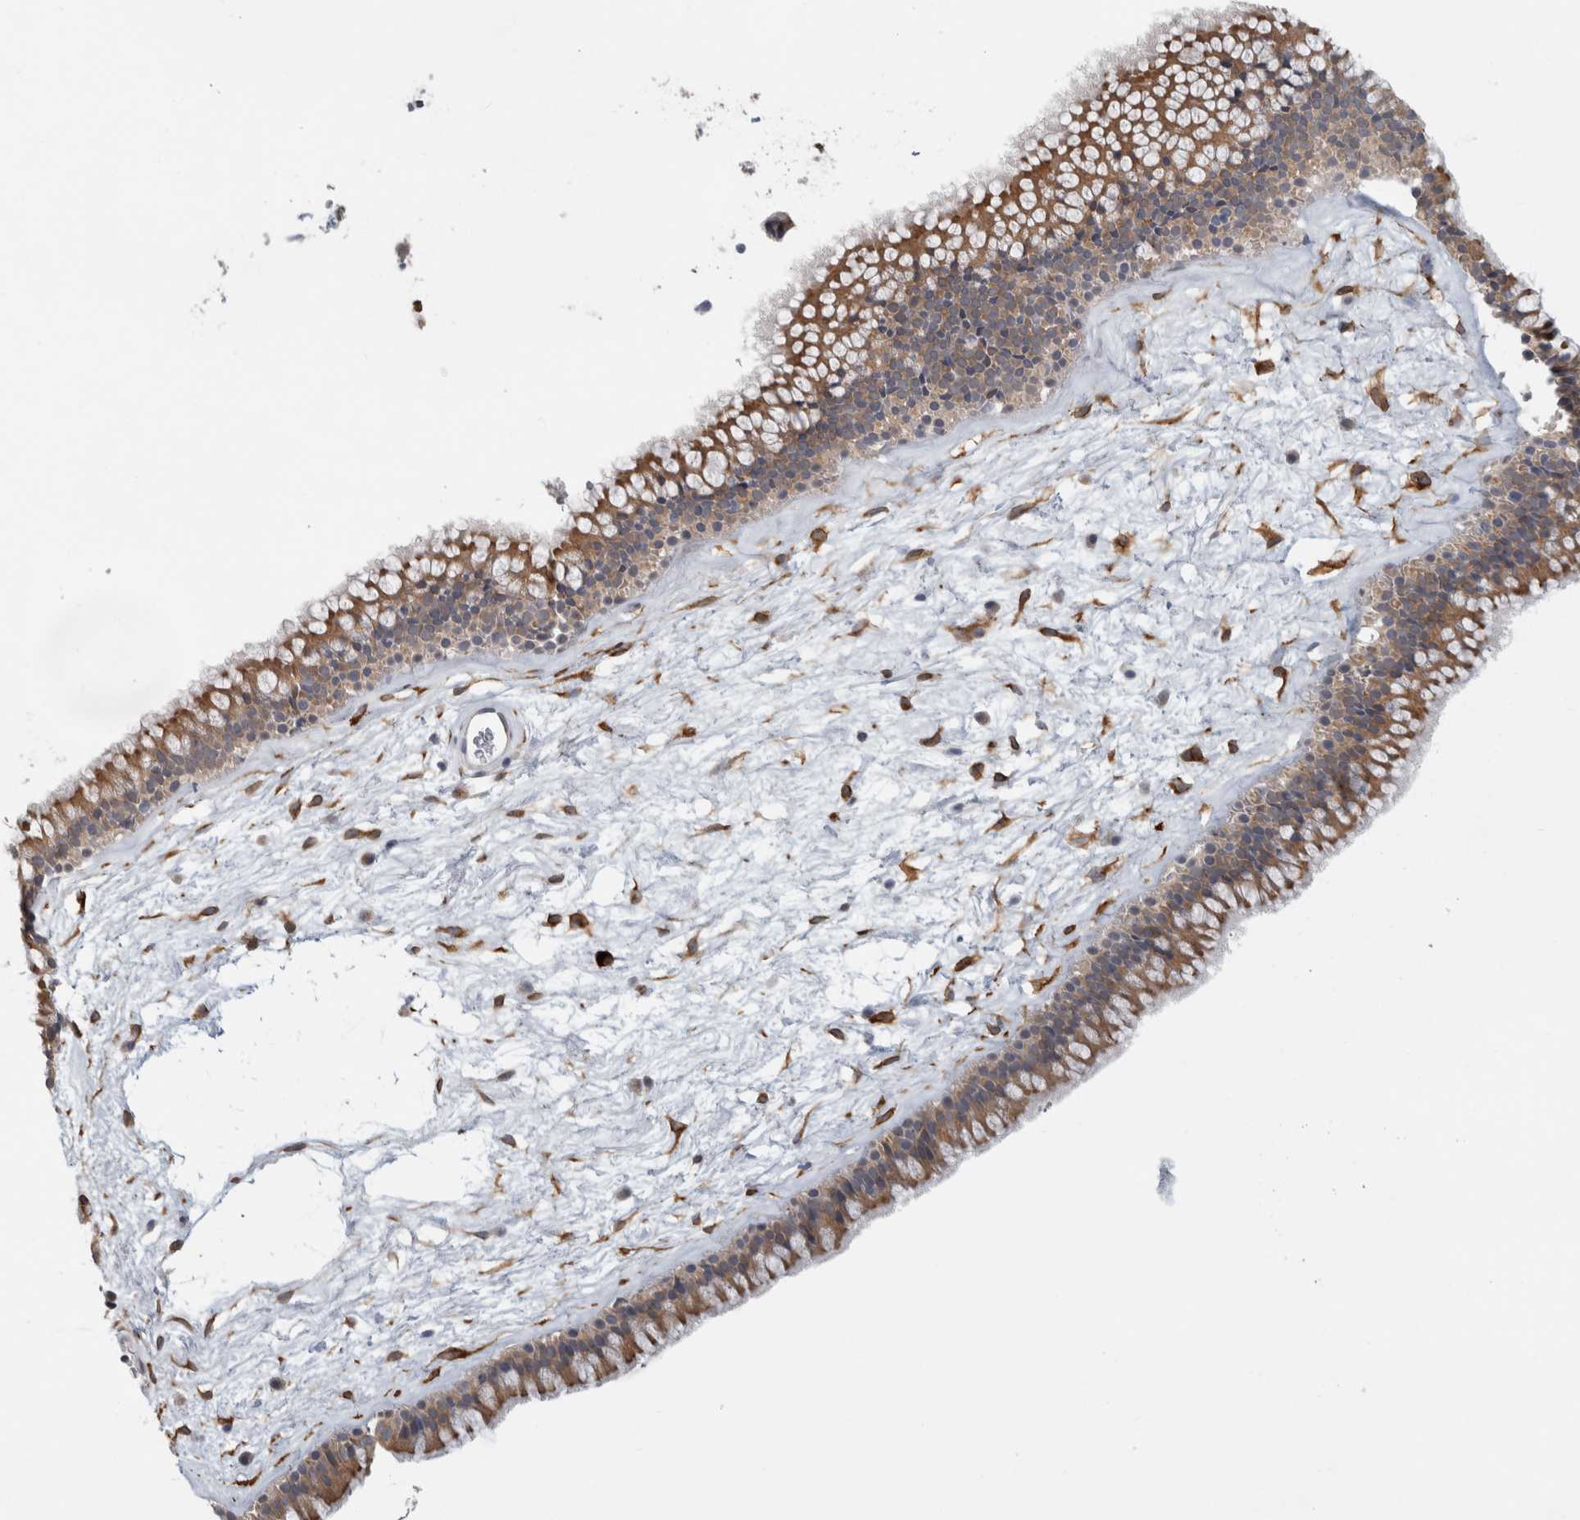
{"staining": {"intensity": "moderate", "quantity": ">75%", "location": "cytoplasmic/membranous"}, "tissue": "nasopharynx", "cell_type": "Respiratory epithelial cells", "image_type": "normal", "snomed": [{"axis": "morphology", "description": "Normal tissue, NOS"}, {"axis": "morphology", "description": "Inflammation, NOS"}, {"axis": "topography", "description": "Nasopharynx"}], "caption": "Protein analysis of normal nasopharynx reveals moderate cytoplasmic/membranous staining in about >75% of respiratory epithelial cells.", "gene": "RAB18", "patient": {"sex": "male", "age": 48}}